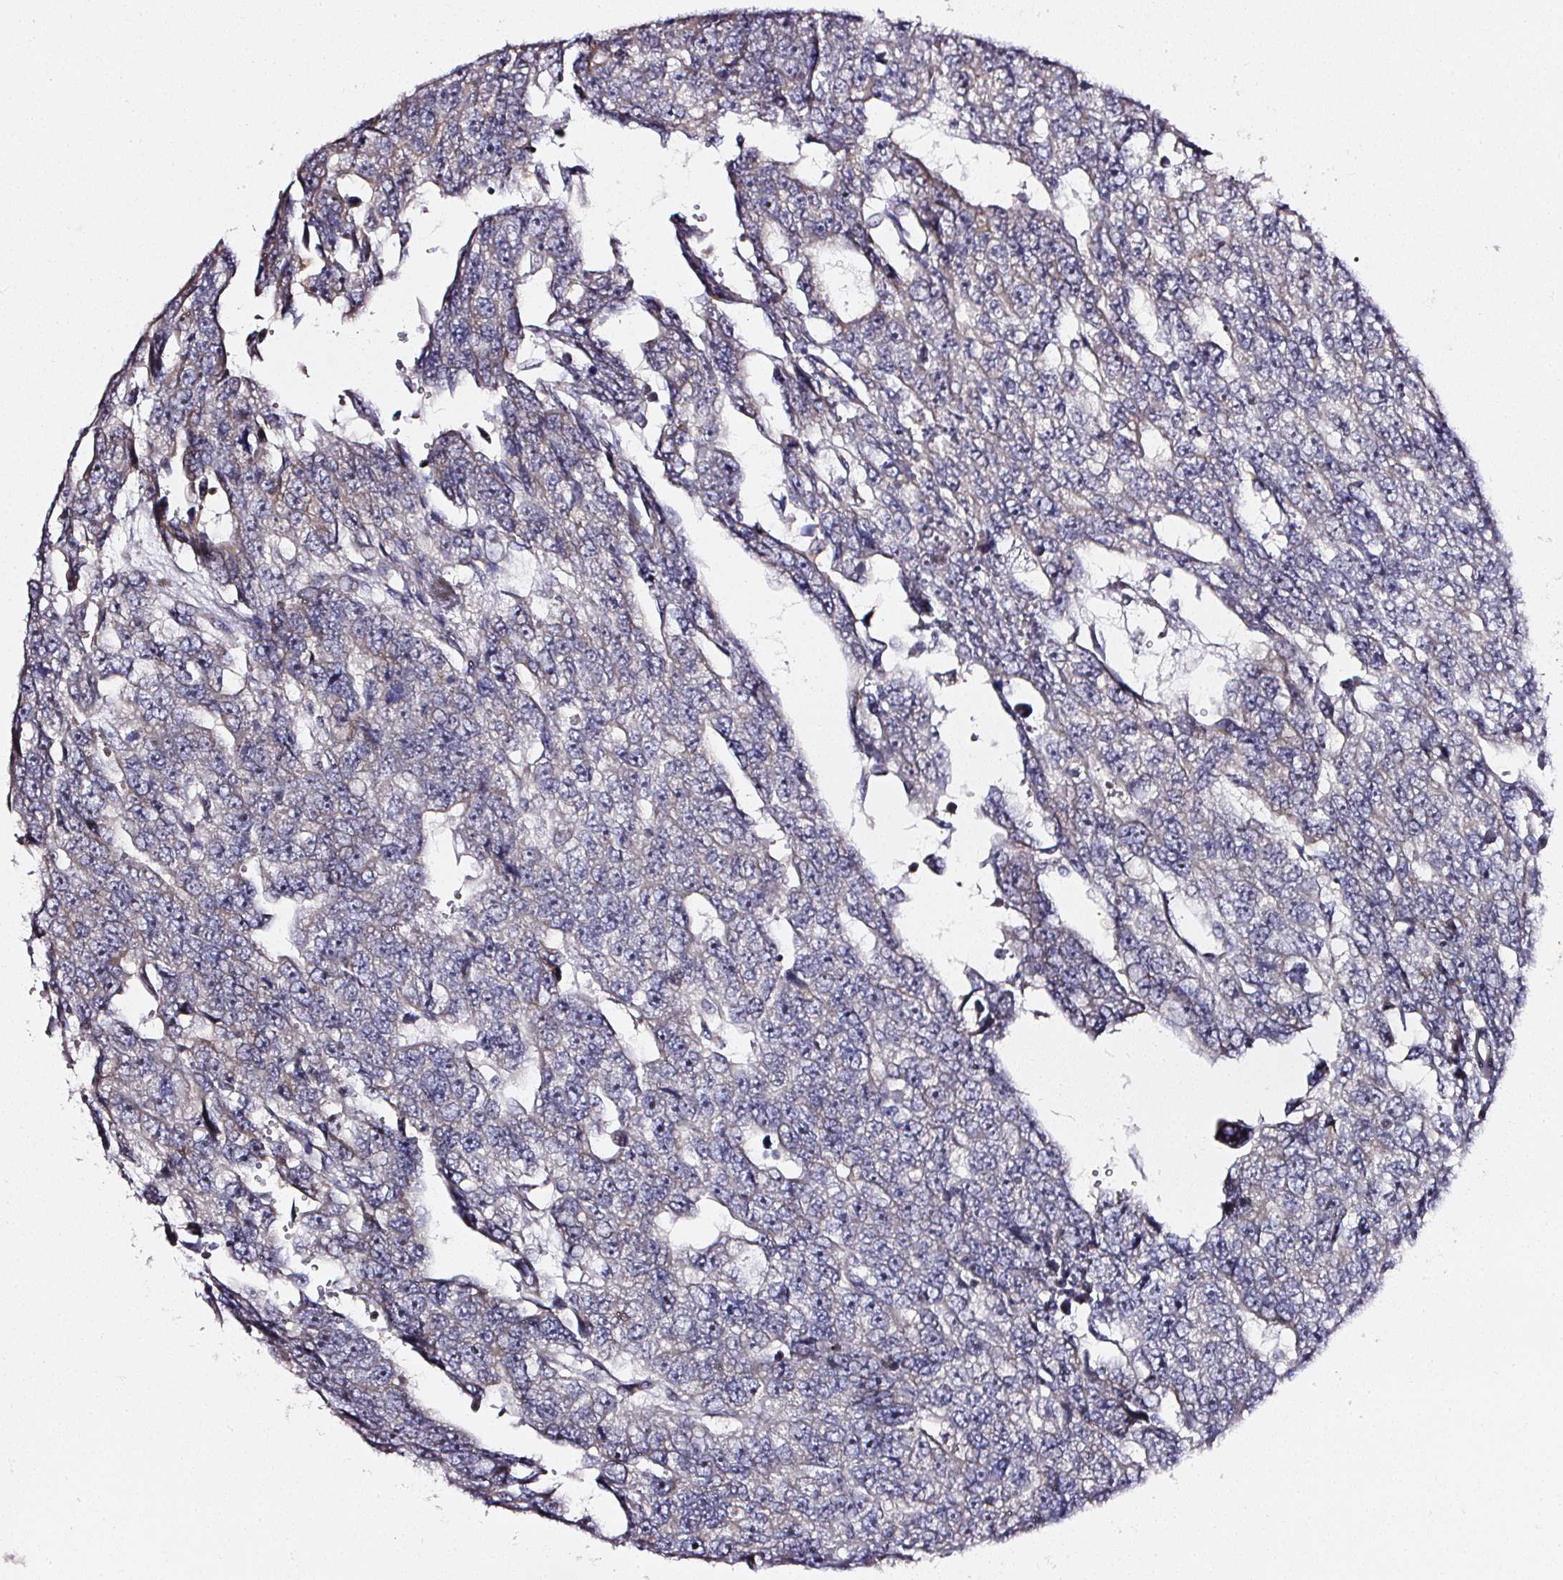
{"staining": {"intensity": "weak", "quantity": "25%-75%", "location": "cytoplasmic/membranous"}, "tissue": "testis cancer", "cell_type": "Tumor cells", "image_type": "cancer", "snomed": [{"axis": "morphology", "description": "Carcinoma, Embryonal, NOS"}, {"axis": "topography", "description": "Testis"}], "caption": "High-power microscopy captured an immunohistochemistry (IHC) image of testis embryonal carcinoma, revealing weak cytoplasmic/membranous staining in approximately 25%-75% of tumor cells.", "gene": "NTRK1", "patient": {"sex": "male", "age": 20}}